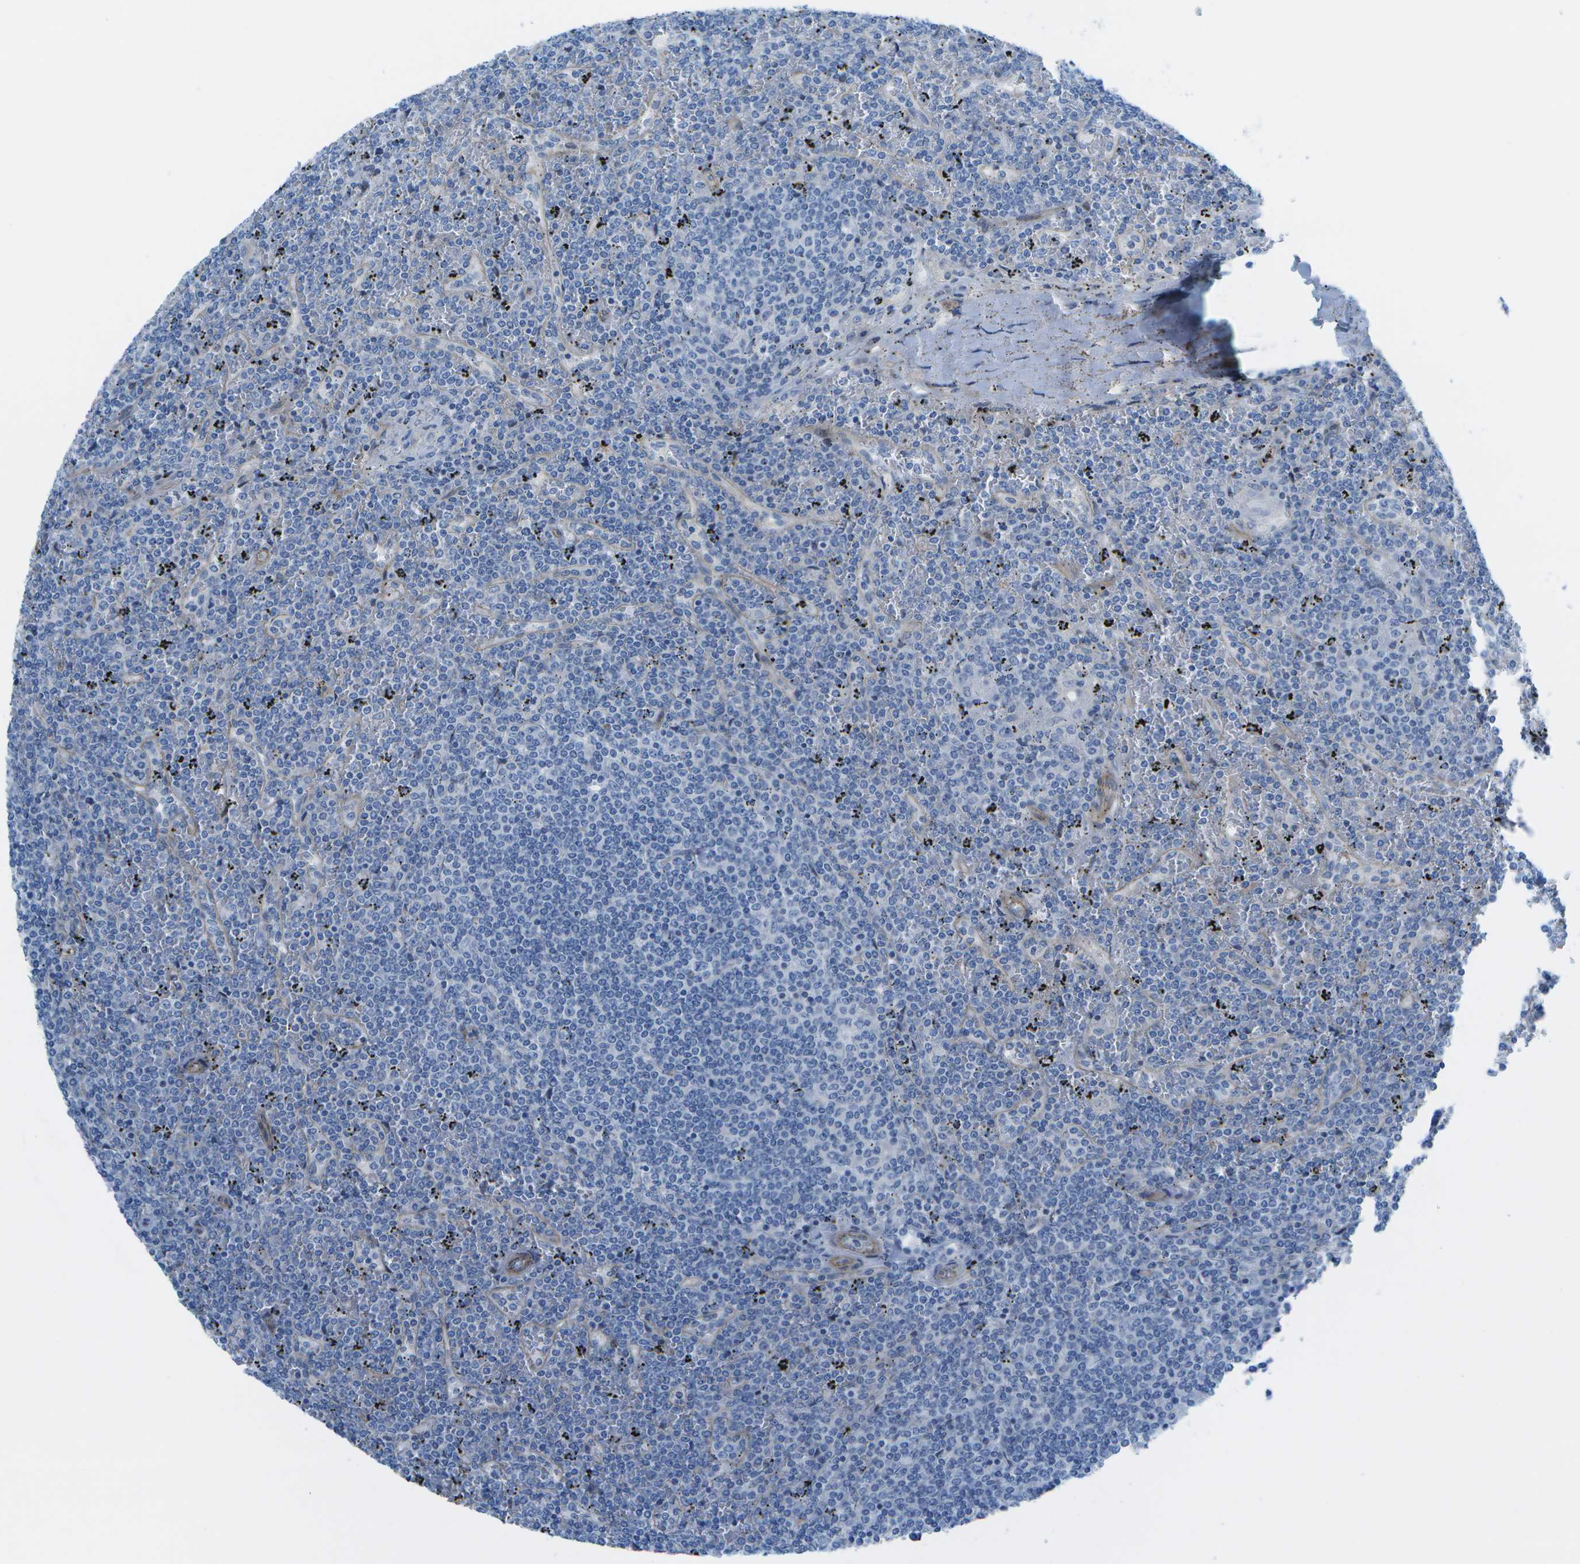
{"staining": {"intensity": "negative", "quantity": "none", "location": "none"}, "tissue": "lymphoma", "cell_type": "Tumor cells", "image_type": "cancer", "snomed": [{"axis": "morphology", "description": "Malignant lymphoma, non-Hodgkin's type, Low grade"}, {"axis": "topography", "description": "Spleen"}], "caption": "An immunohistochemistry (IHC) image of lymphoma is shown. There is no staining in tumor cells of lymphoma.", "gene": "SORBS3", "patient": {"sex": "female", "age": 19}}